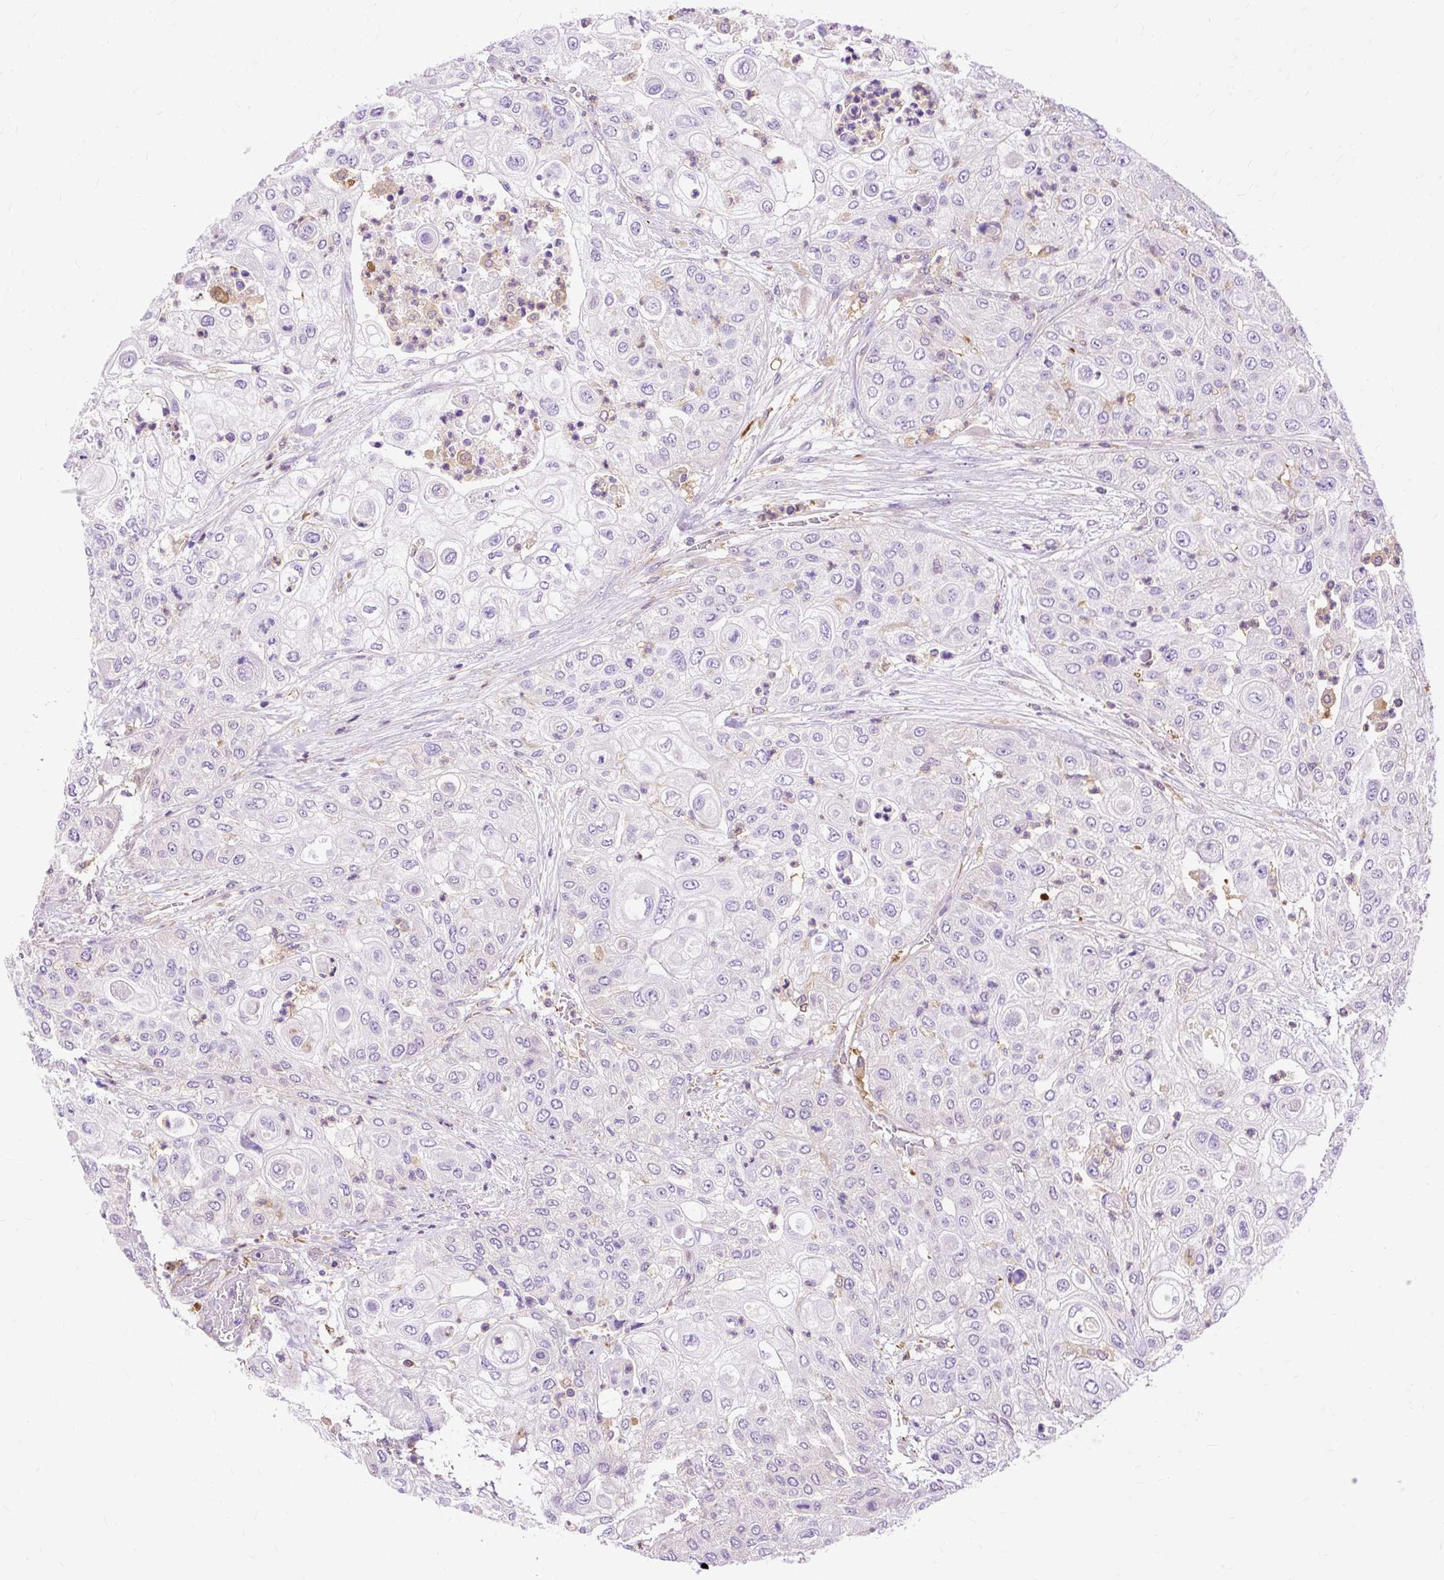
{"staining": {"intensity": "negative", "quantity": "none", "location": "none"}, "tissue": "urothelial cancer", "cell_type": "Tumor cells", "image_type": "cancer", "snomed": [{"axis": "morphology", "description": "Urothelial carcinoma, High grade"}, {"axis": "topography", "description": "Urinary bladder"}], "caption": "Immunohistochemistry (IHC) histopathology image of neoplastic tissue: human urothelial cancer stained with DAB shows no significant protein positivity in tumor cells.", "gene": "TWF2", "patient": {"sex": "female", "age": 79}}